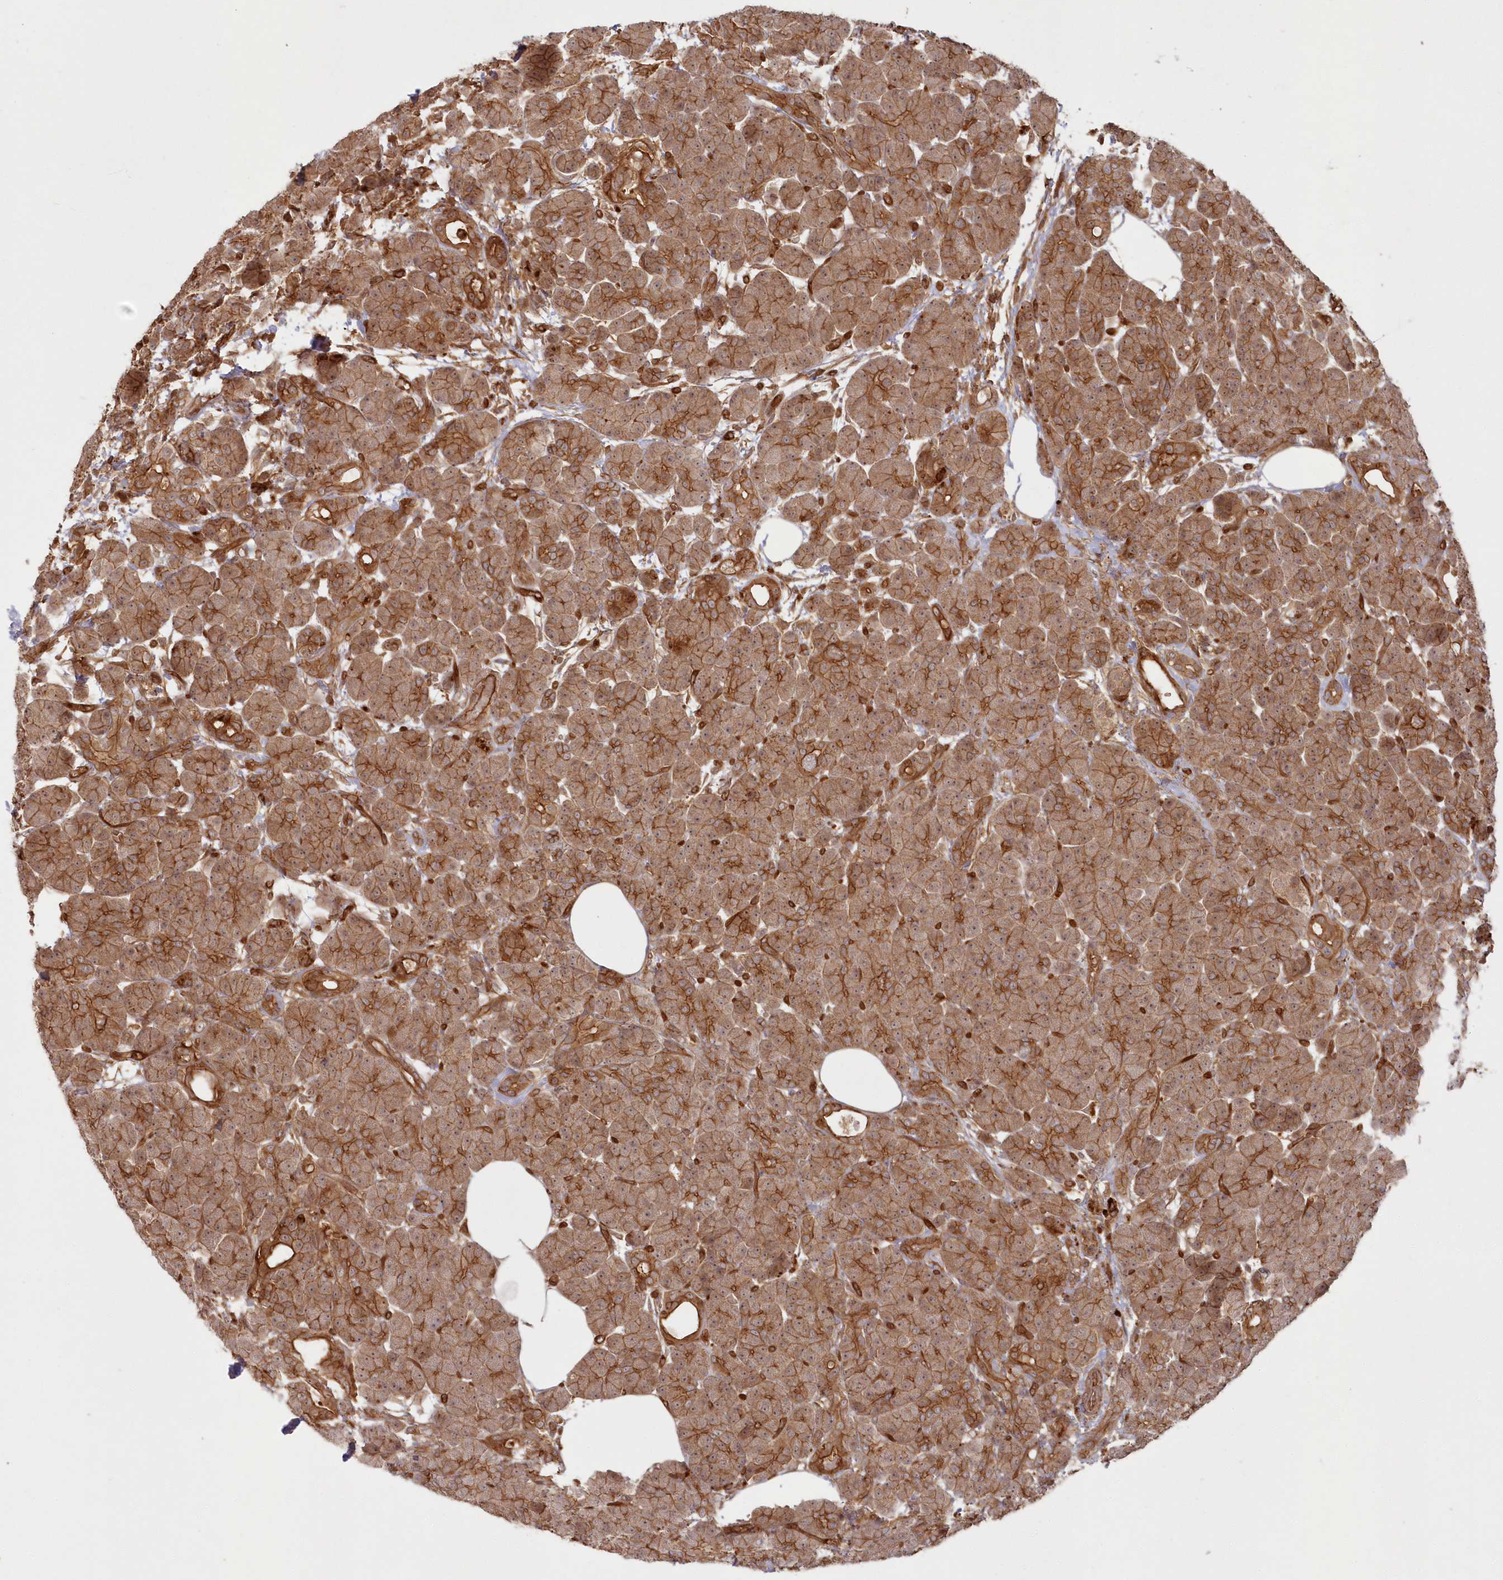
{"staining": {"intensity": "moderate", "quantity": ">75%", "location": "cytoplasmic/membranous"}, "tissue": "pancreas", "cell_type": "Exocrine glandular cells", "image_type": "normal", "snomed": [{"axis": "morphology", "description": "Normal tissue, NOS"}, {"axis": "topography", "description": "Pancreas"}], "caption": "The histopathology image exhibits staining of benign pancreas, revealing moderate cytoplasmic/membranous protein expression (brown color) within exocrine glandular cells.", "gene": "RGCC", "patient": {"sex": "male", "age": 63}}